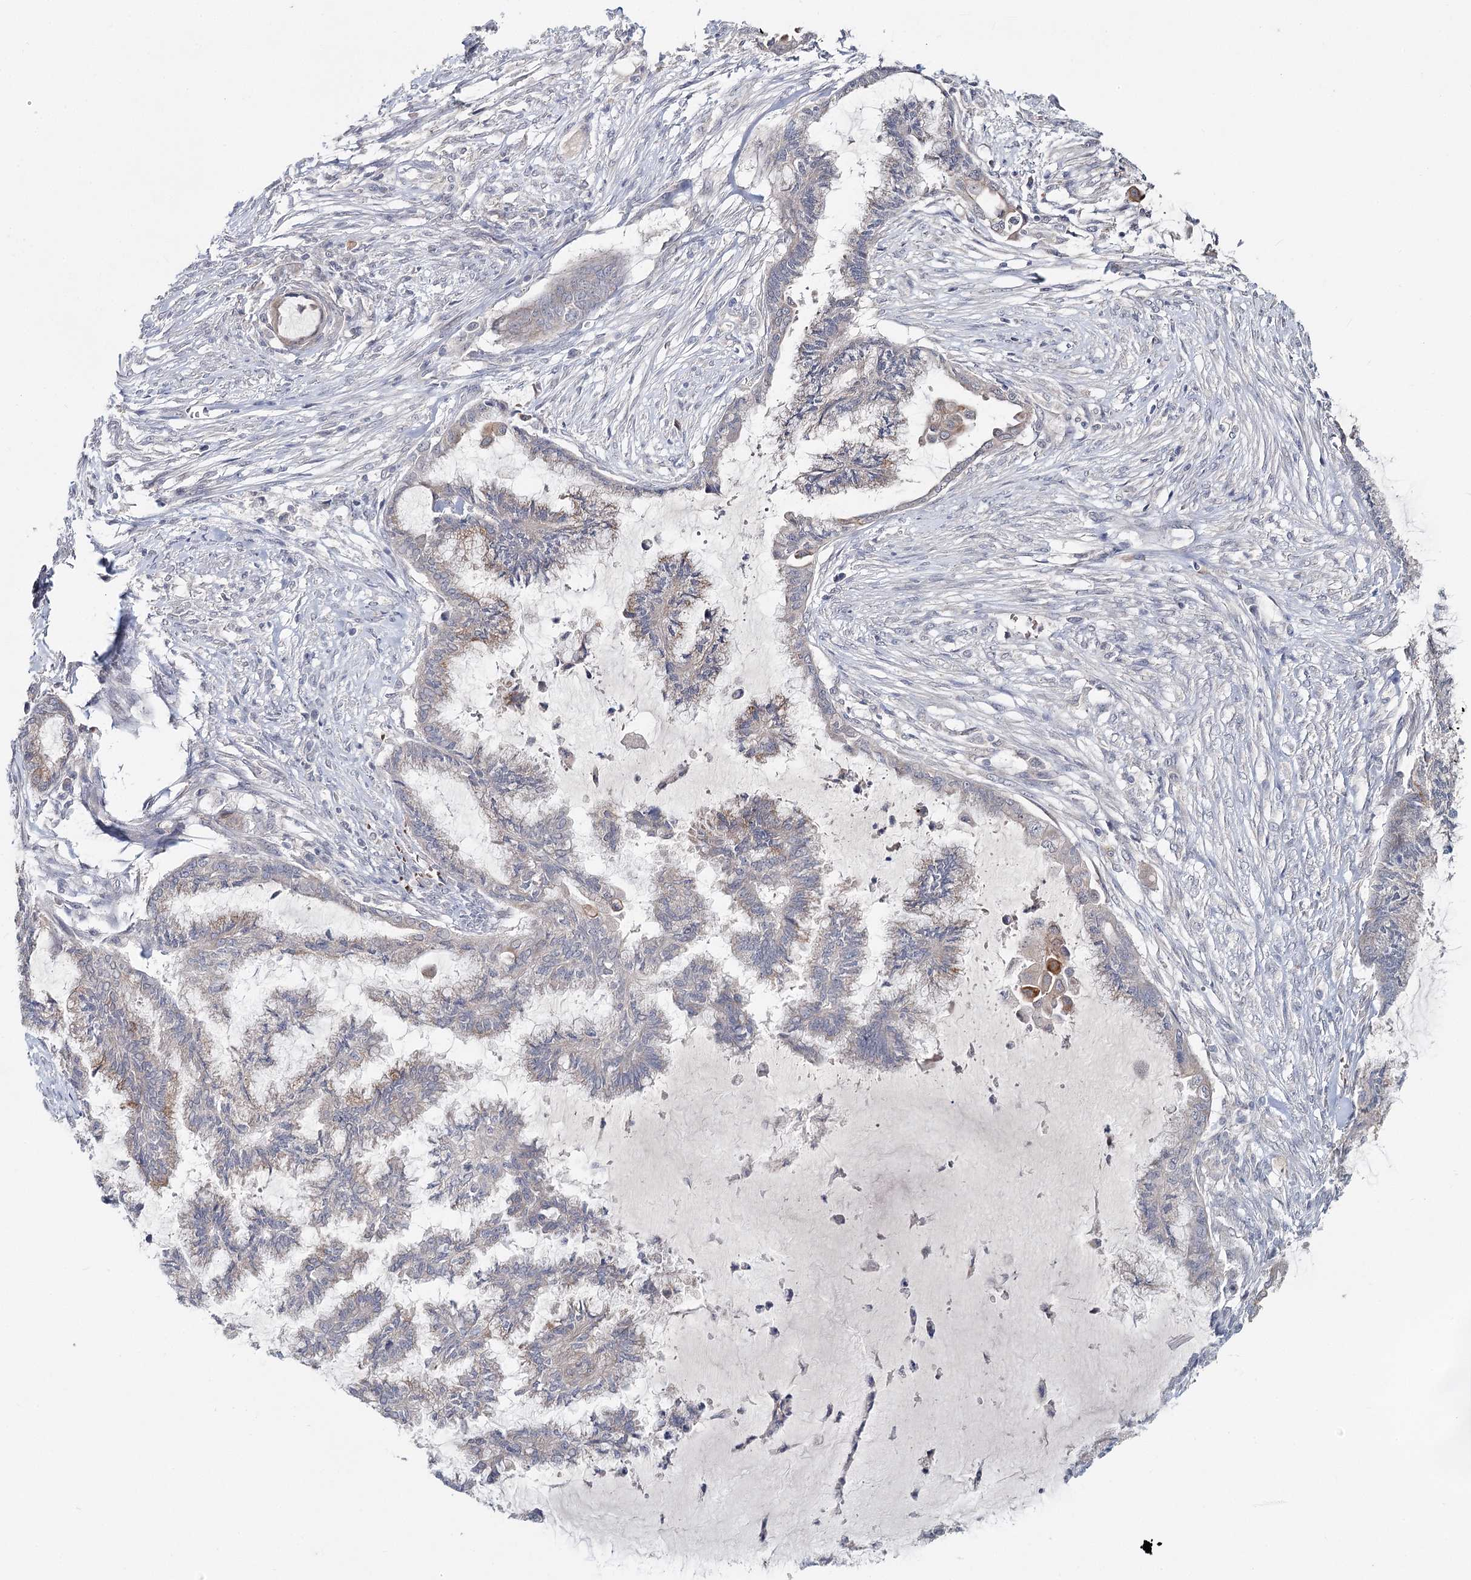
{"staining": {"intensity": "weak", "quantity": "<25%", "location": "cytoplasmic/membranous"}, "tissue": "endometrial cancer", "cell_type": "Tumor cells", "image_type": "cancer", "snomed": [{"axis": "morphology", "description": "Adenocarcinoma, NOS"}, {"axis": "topography", "description": "Endometrium"}], "caption": "Immunohistochemistry (IHC) photomicrograph of human endometrial adenocarcinoma stained for a protein (brown), which displays no expression in tumor cells.", "gene": "FBXO7", "patient": {"sex": "female", "age": 86}}